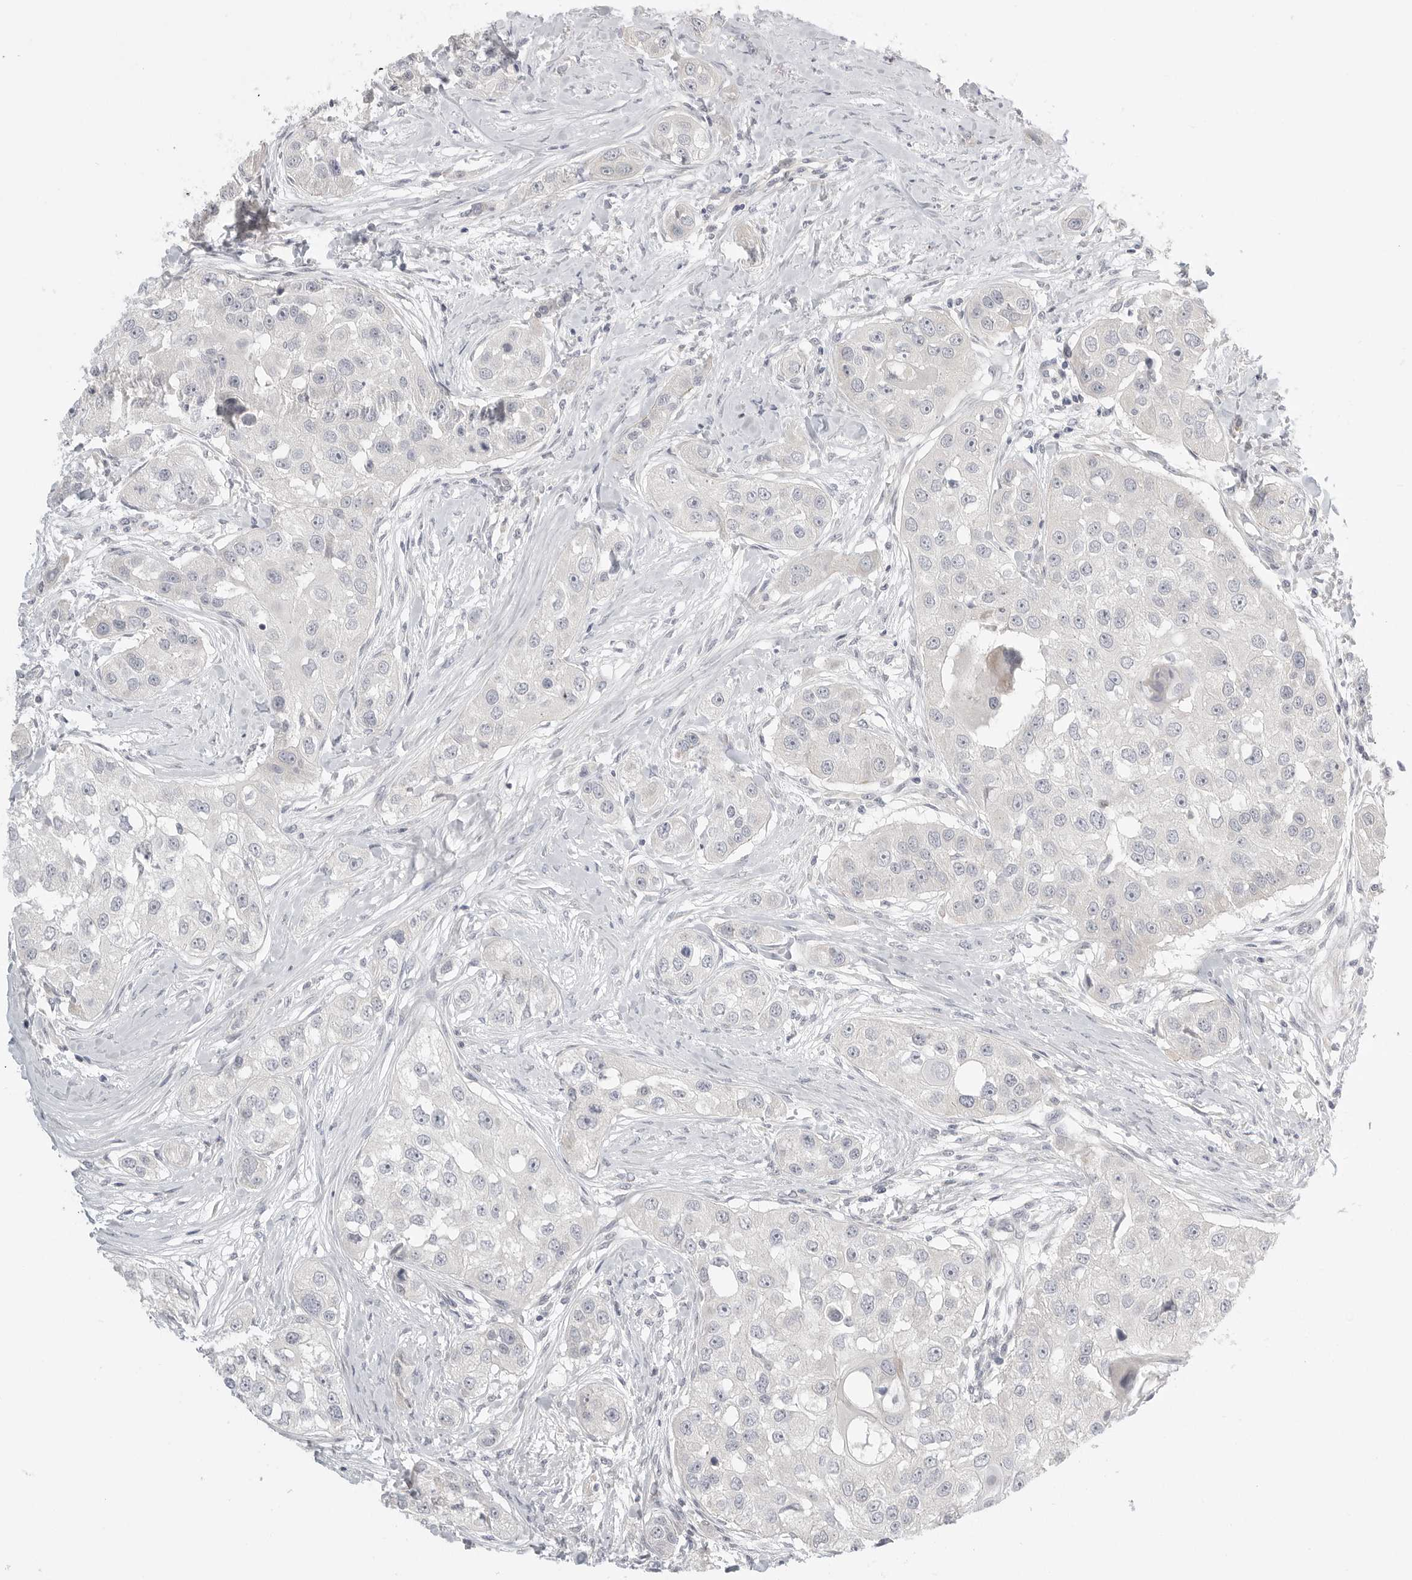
{"staining": {"intensity": "negative", "quantity": "none", "location": "none"}, "tissue": "head and neck cancer", "cell_type": "Tumor cells", "image_type": "cancer", "snomed": [{"axis": "morphology", "description": "Normal tissue, NOS"}, {"axis": "morphology", "description": "Squamous cell carcinoma, NOS"}, {"axis": "topography", "description": "Skeletal muscle"}, {"axis": "topography", "description": "Head-Neck"}], "caption": "Tumor cells show no significant protein expression in head and neck squamous cell carcinoma.", "gene": "STAB2", "patient": {"sex": "male", "age": 51}}